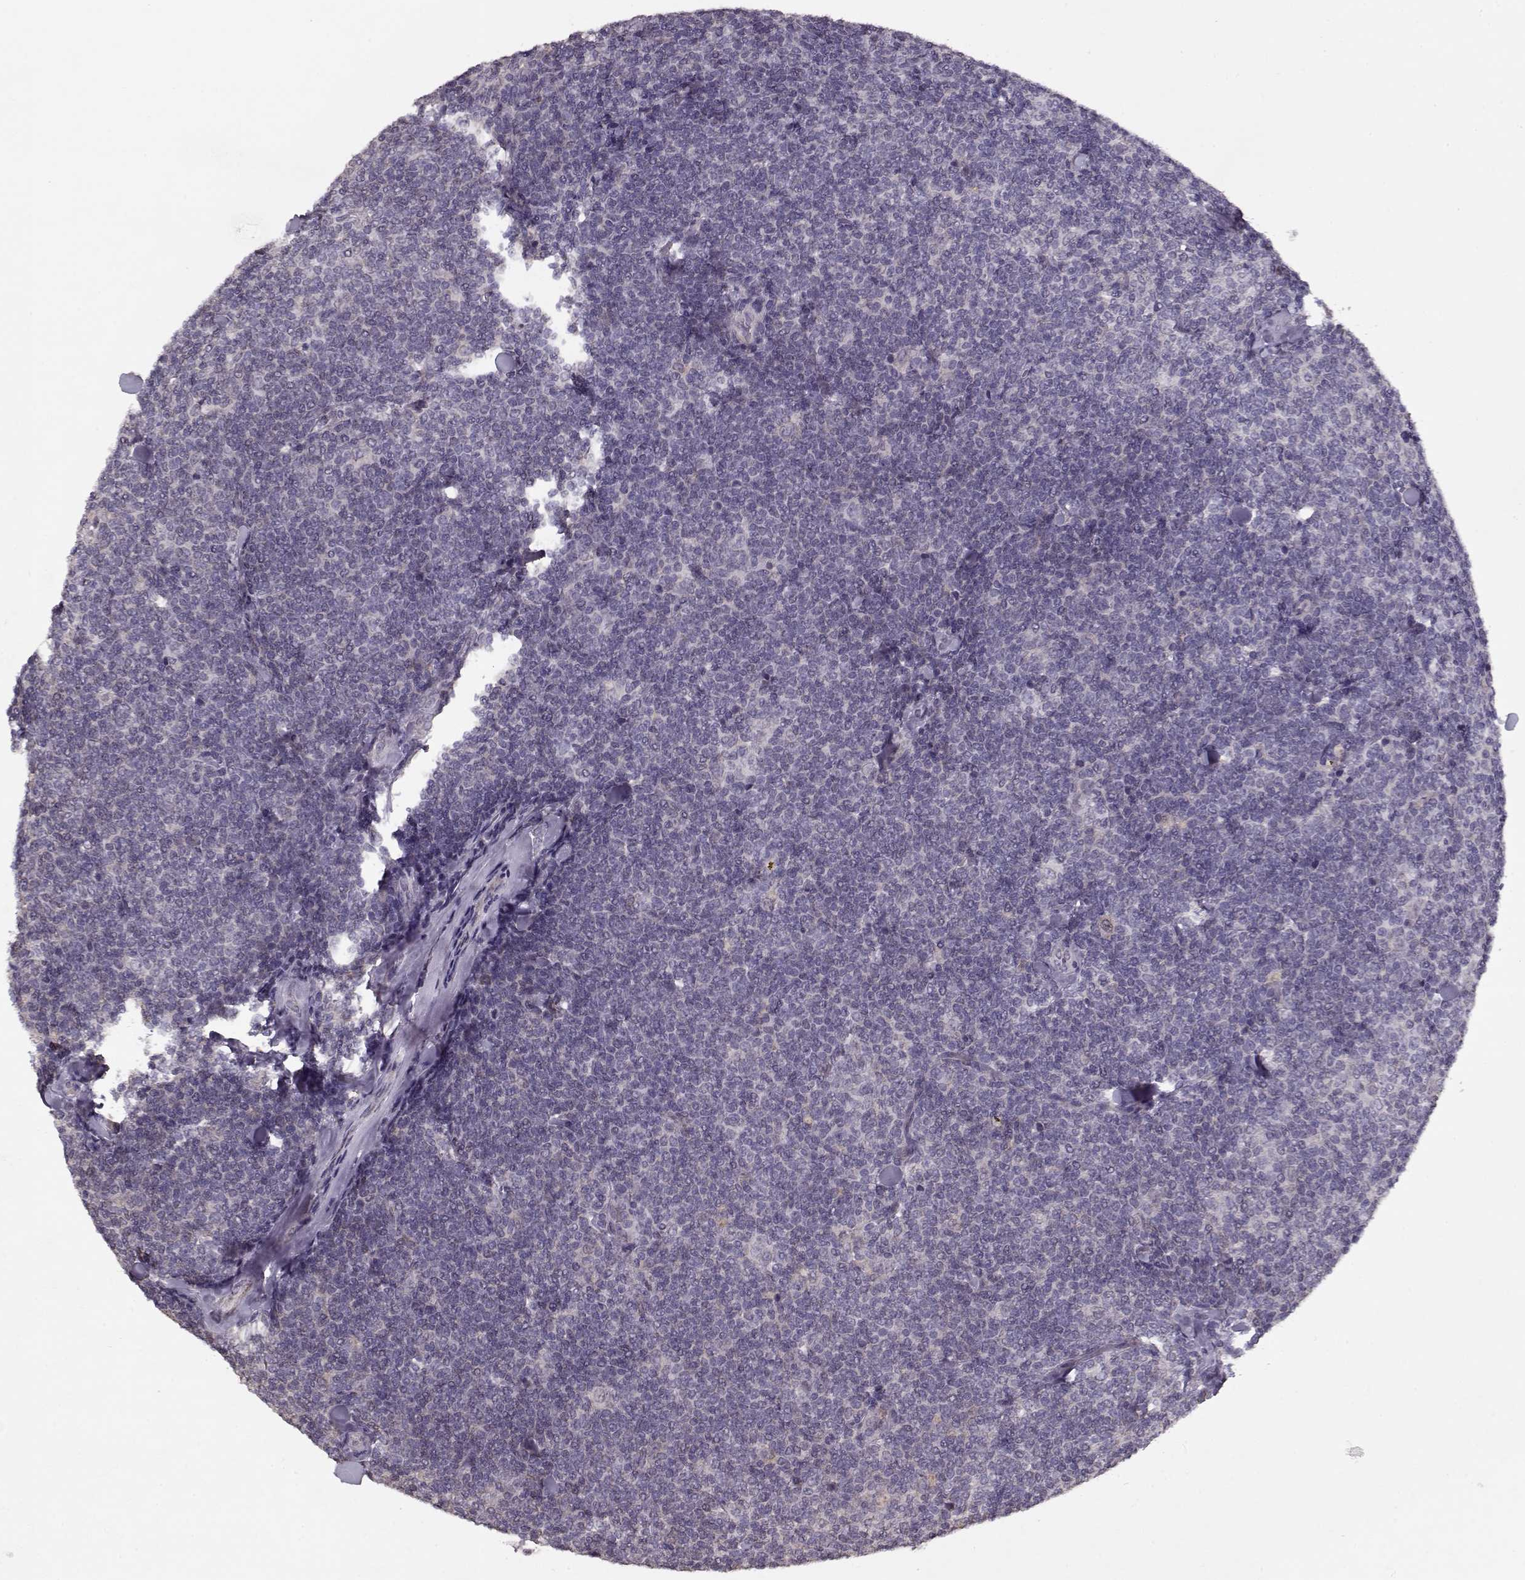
{"staining": {"intensity": "negative", "quantity": "none", "location": "none"}, "tissue": "lymphoma", "cell_type": "Tumor cells", "image_type": "cancer", "snomed": [{"axis": "morphology", "description": "Malignant lymphoma, non-Hodgkin's type, Low grade"}, {"axis": "topography", "description": "Lymph node"}], "caption": "This photomicrograph is of lymphoma stained with IHC to label a protein in brown with the nuclei are counter-stained blue. There is no positivity in tumor cells.", "gene": "LAMA2", "patient": {"sex": "female", "age": 56}}